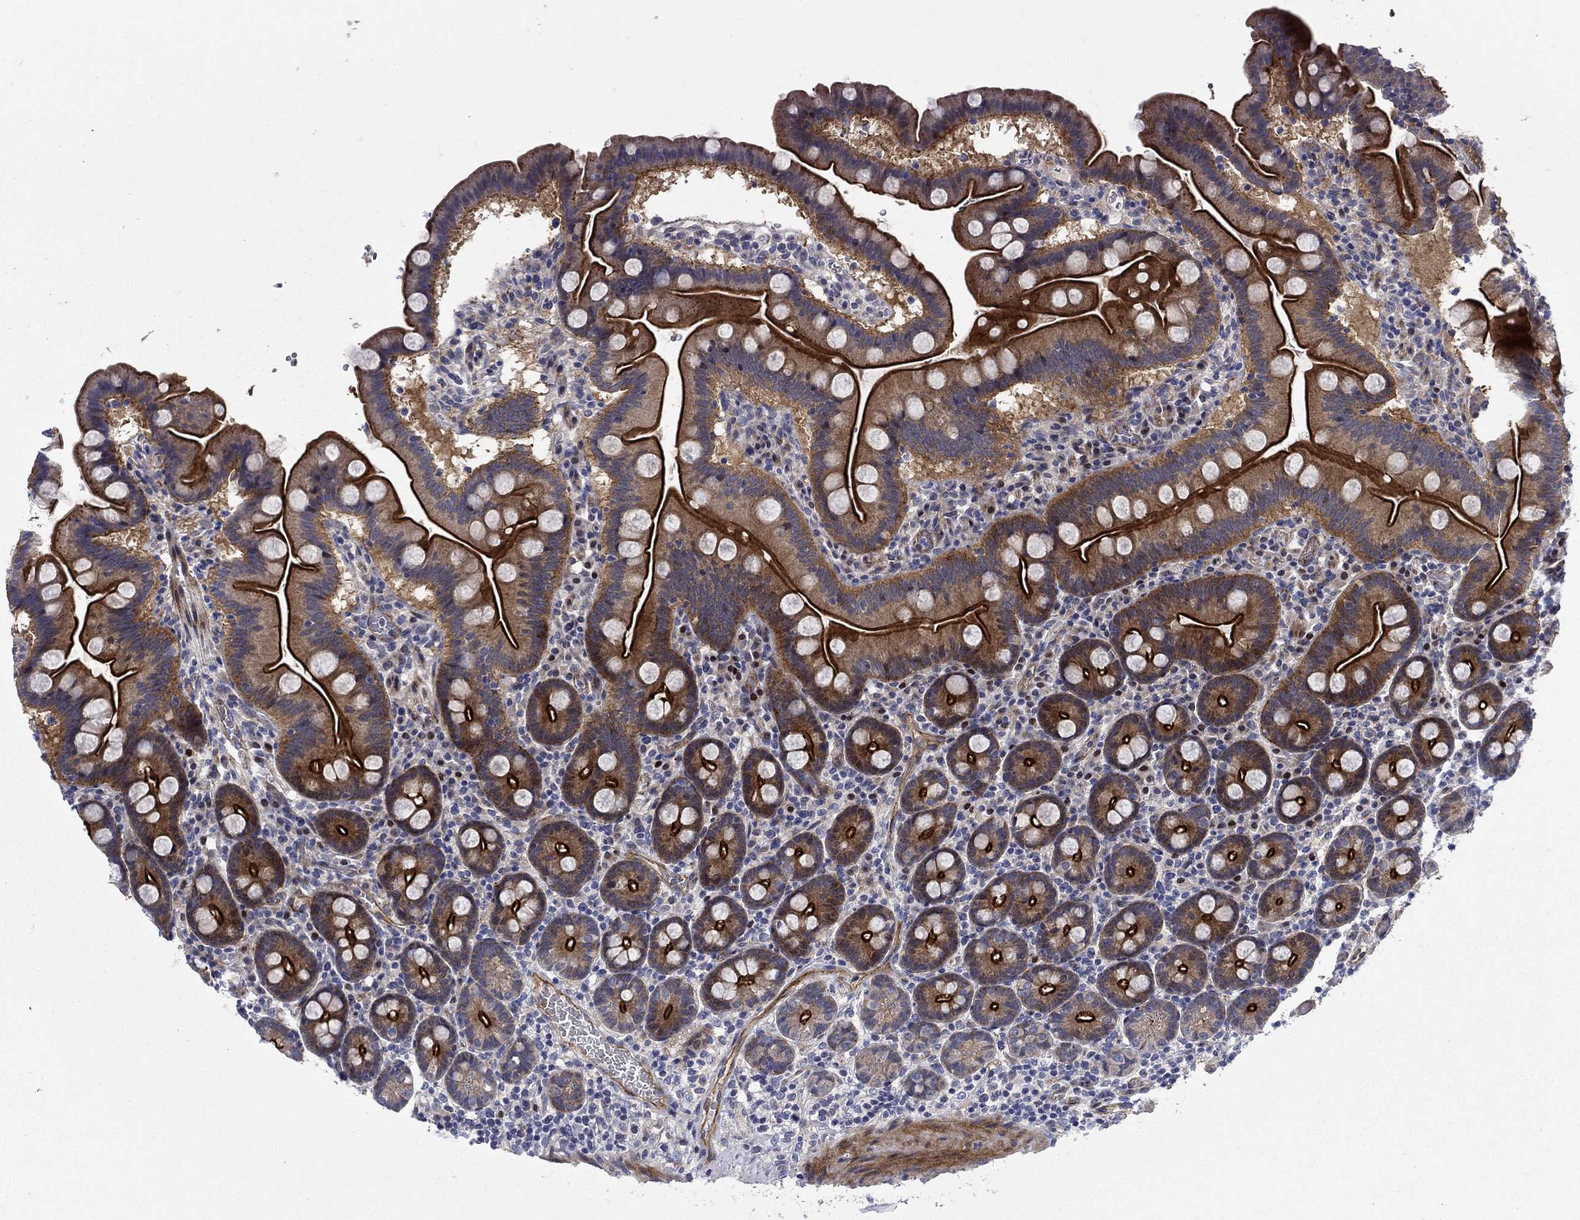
{"staining": {"intensity": "strong", "quantity": ">75%", "location": "cytoplasmic/membranous"}, "tissue": "duodenum", "cell_type": "Glandular cells", "image_type": "normal", "snomed": [{"axis": "morphology", "description": "Normal tissue, NOS"}, {"axis": "topography", "description": "Duodenum"}], "caption": "Immunohistochemistry photomicrograph of unremarkable human duodenum stained for a protein (brown), which demonstrates high levels of strong cytoplasmic/membranous positivity in about >75% of glandular cells.", "gene": "SLC7A1", "patient": {"sex": "male", "age": 59}}